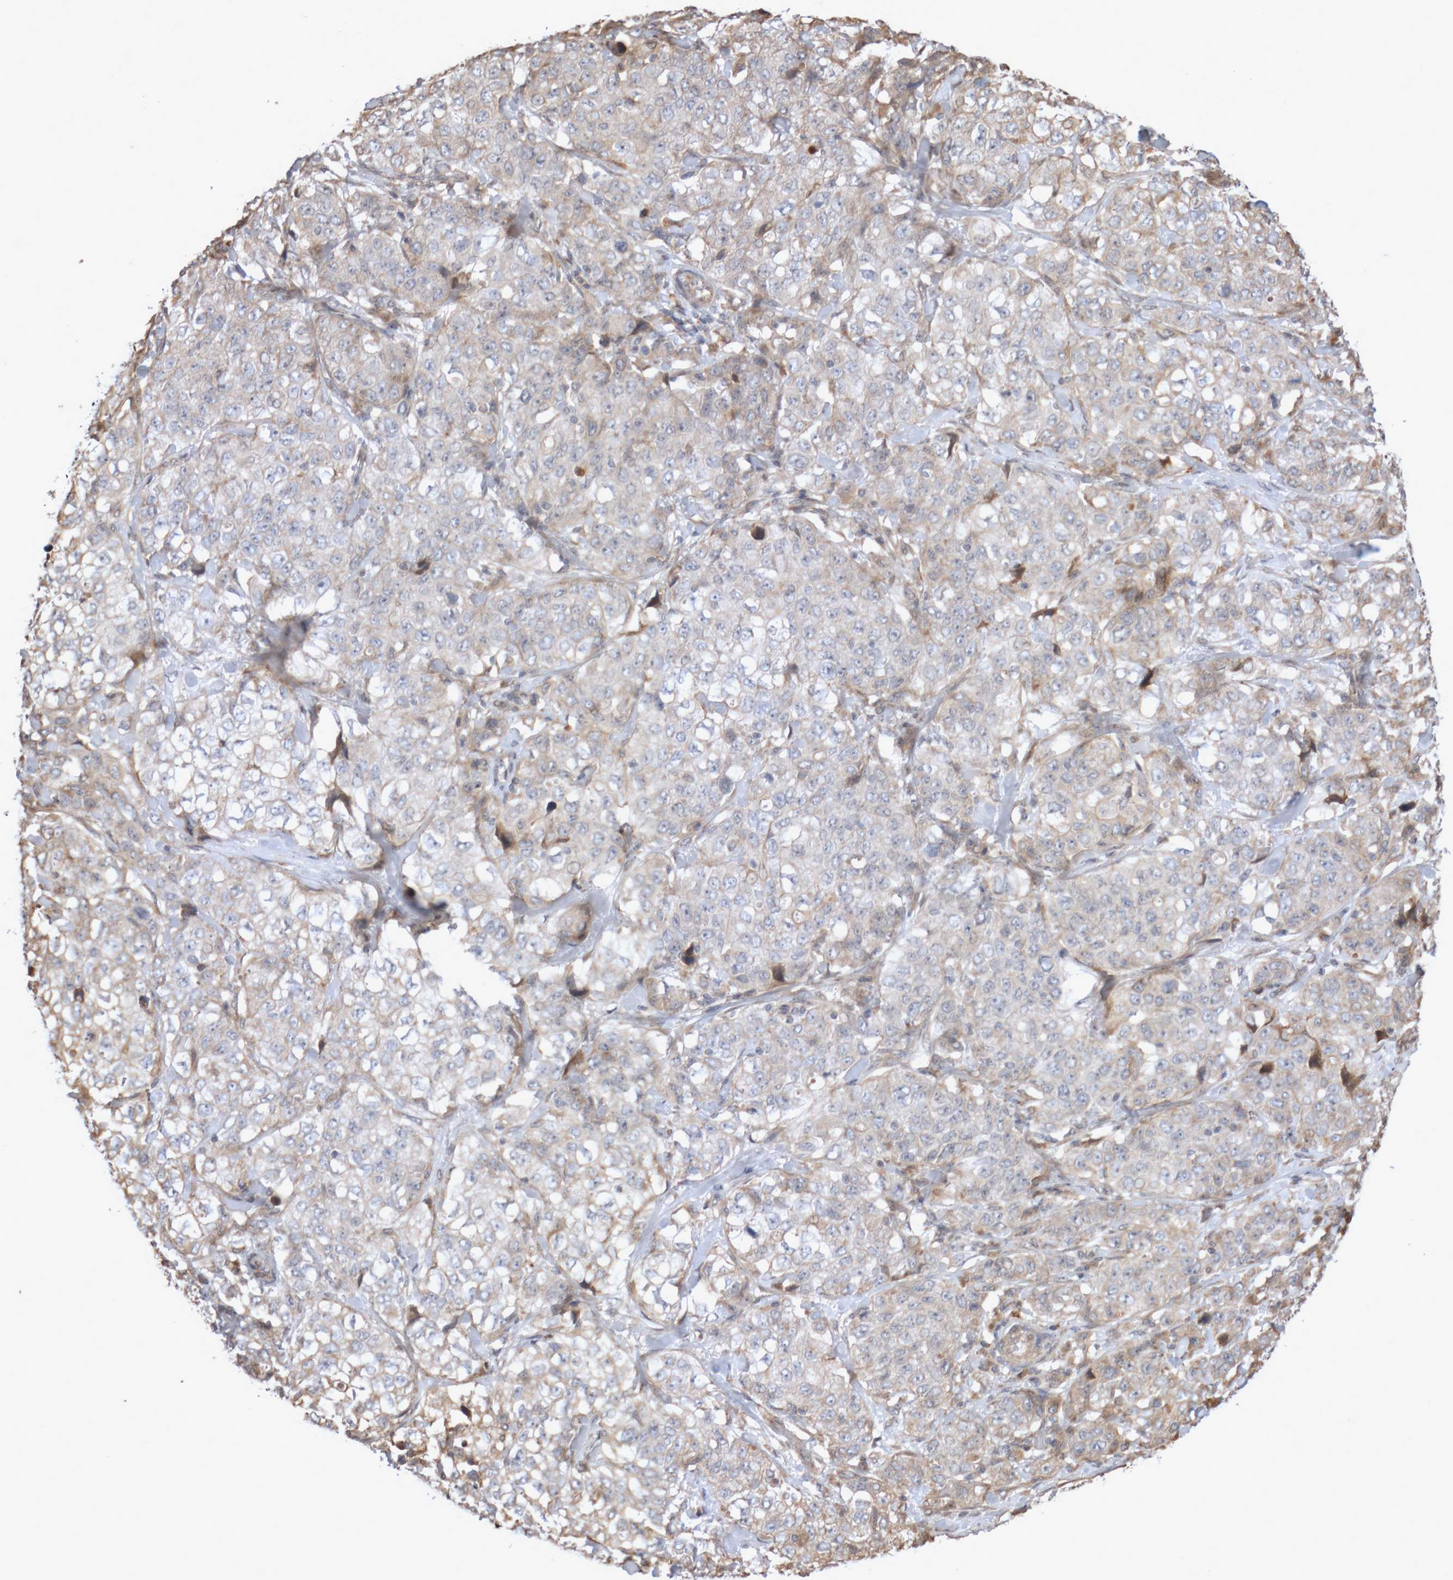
{"staining": {"intensity": "weak", "quantity": "<25%", "location": "cytoplasmic/membranous"}, "tissue": "stomach cancer", "cell_type": "Tumor cells", "image_type": "cancer", "snomed": [{"axis": "morphology", "description": "Adenocarcinoma, NOS"}, {"axis": "topography", "description": "Stomach"}], "caption": "Adenocarcinoma (stomach) was stained to show a protein in brown. There is no significant expression in tumor cells.", "gene": "DPH7", "patient": {"sex": "male", "age": 48}}